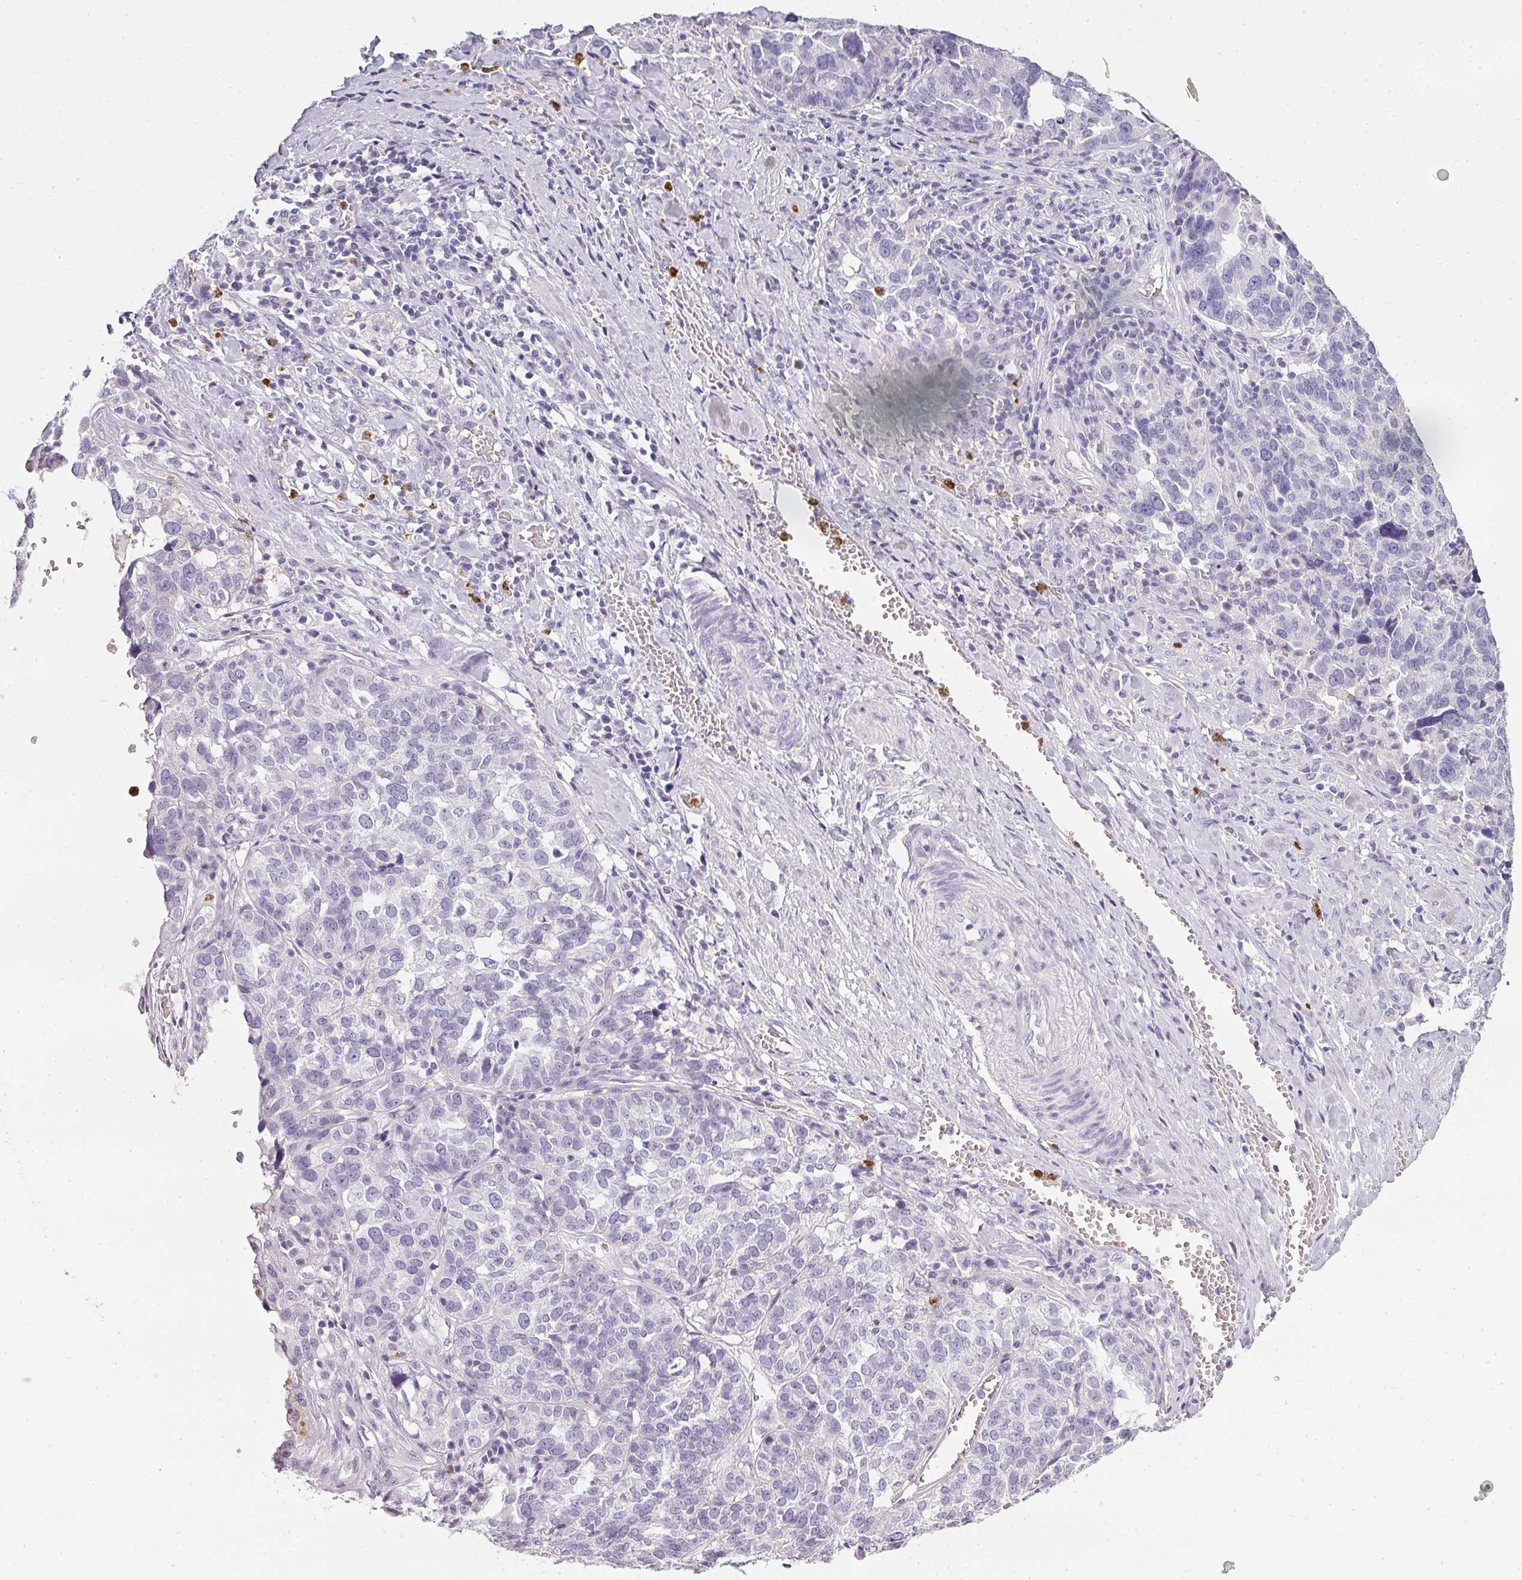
{"staining": {"intensity": "negative", "quantity": "none", "location": "none"}, "tissue": "ovarian cancer", "cell_type": "Tumor cells", "image_type": "cancer", "snomed": [{"axis": "morphology", "description": "Cystadenocarcinoma, serous, NOS"}, {"axis": "topography", "description": "Ovary"}], "caption": "The photomicrograph shows no significant staining in tumor cells of ovarian cancer (serous cystadenocarcinoma). (DAB immunohistochemistry visualized using brightfield microscopy, high magnification).", "gene": "CAMP", "patient": {"sex": "female", "age": 59}}